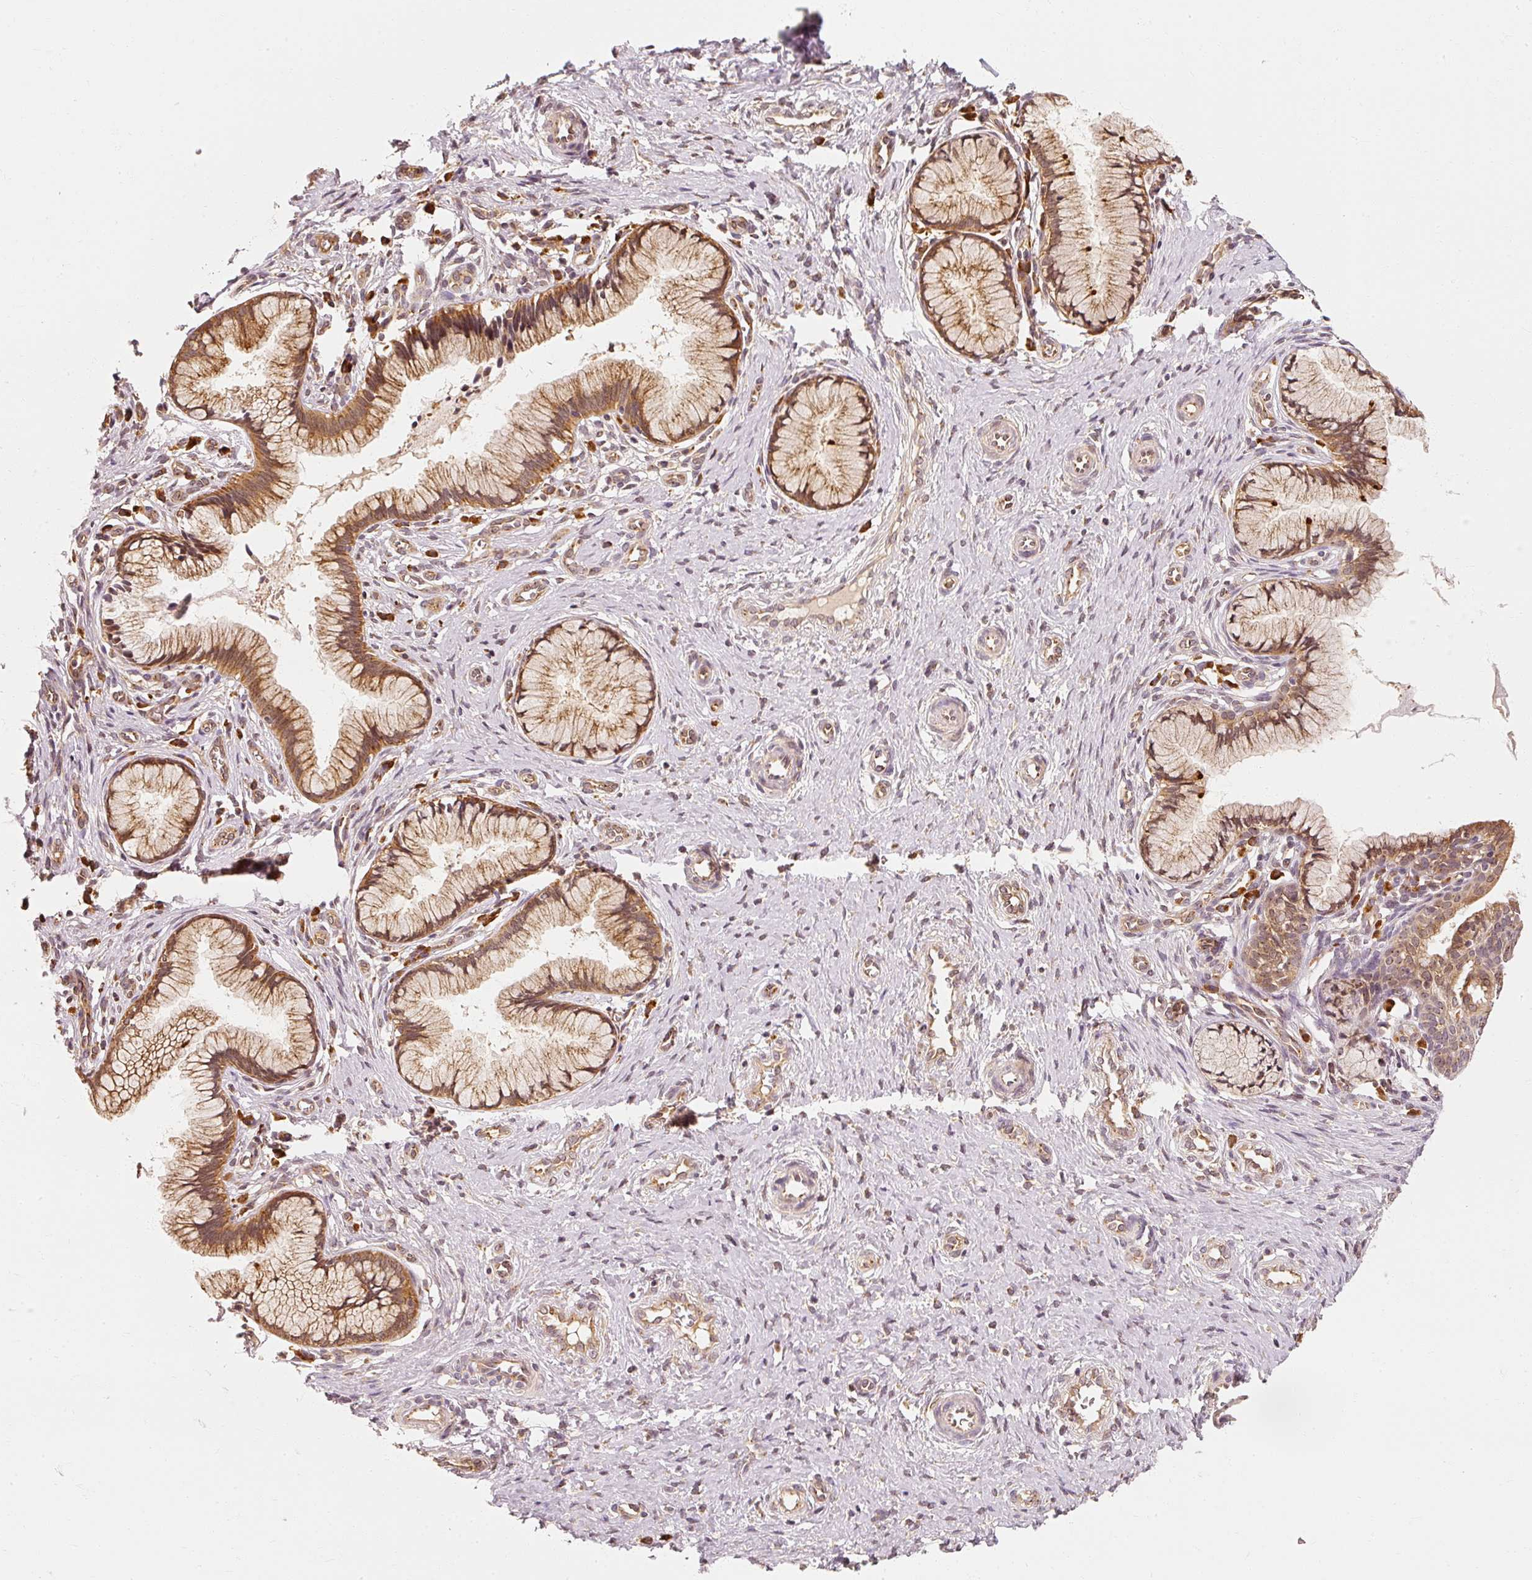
{"staining": {"intensity": "strong", "quantity": ">75%", "location": "cytoplasmic/membranous"}, "tissue": "cervix", "cell_type": "Glandular cells", "image_type": "normal", "snomed": [{"axis": "morphology", "description": "Normal tissue, NOS"}, {"axis": "topography", "description": "Cervix"}], "caption": "Immunohistochemistry micrograph of benign cervix: cervix stained using immunohistochemistry displays high levels of strong protein expression localized specifically in the cytoplasmic/membranous of glandular cells, appearing as a cytoplasmic/membranous brown color.", "gene": "EEF1A1", "patient": {"sex": "female", "age": 36}}